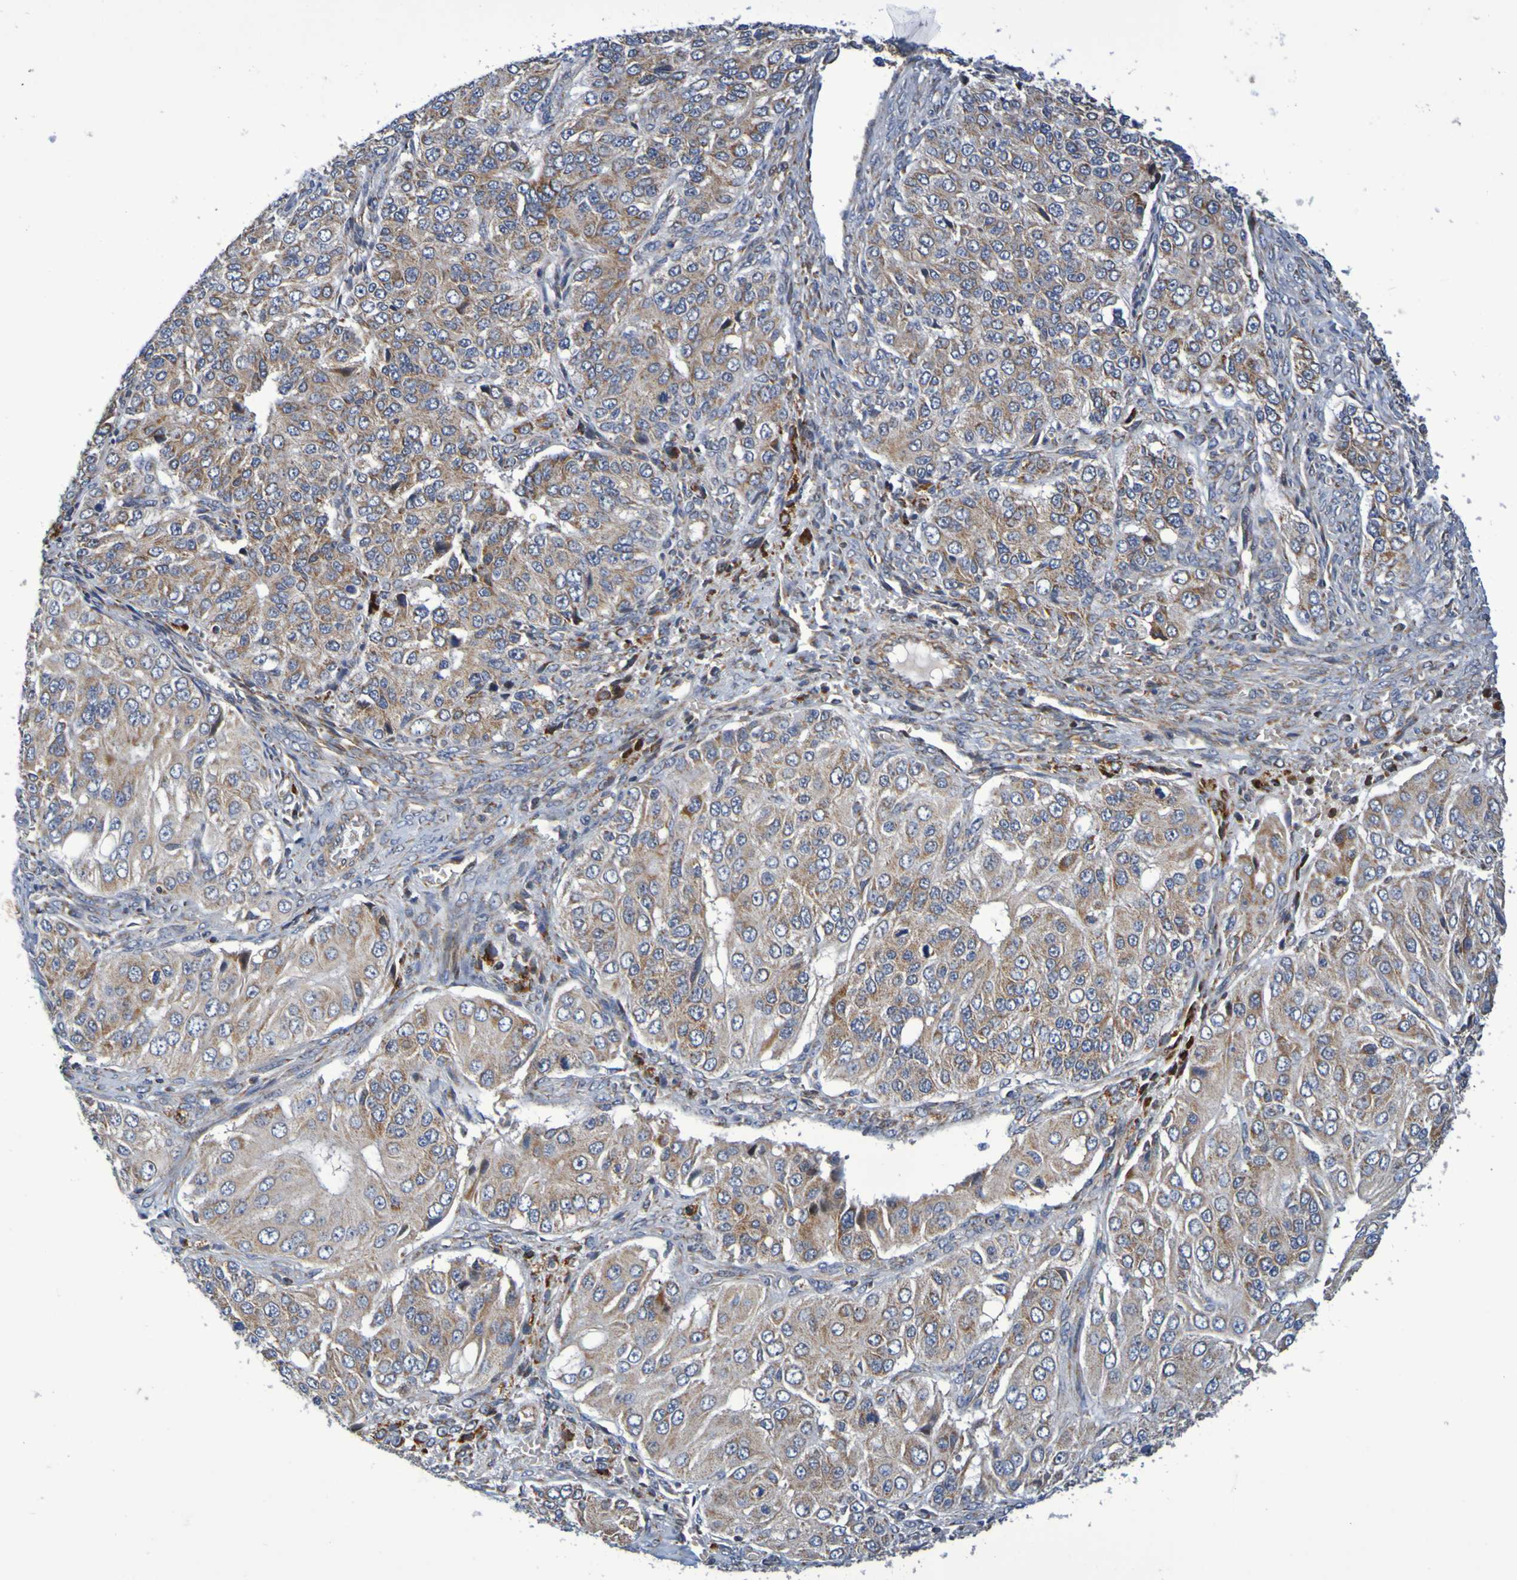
{"staining": {"intensity": "moderate", "quantity": ">75%", "location": "cytoplasmic/membranous"}, "tissue": "ovarian cancer", "cell_type": "Tumor cells", "image_type": "cancer", "snomed": [{"axis": "morphology", "description": "Carcinoma, endometroid"}, {"axis": "topography", "description": "Ovary"}], "caption": "Ovarian cancer (endometroid carcinoma) stained with a brown dye reveals moderate cytoplasmic/membranous positive staining in approximately >75% of tumor cells.", "gene": "CCDC51", "patient": {"sex": "female", "age": 51}}